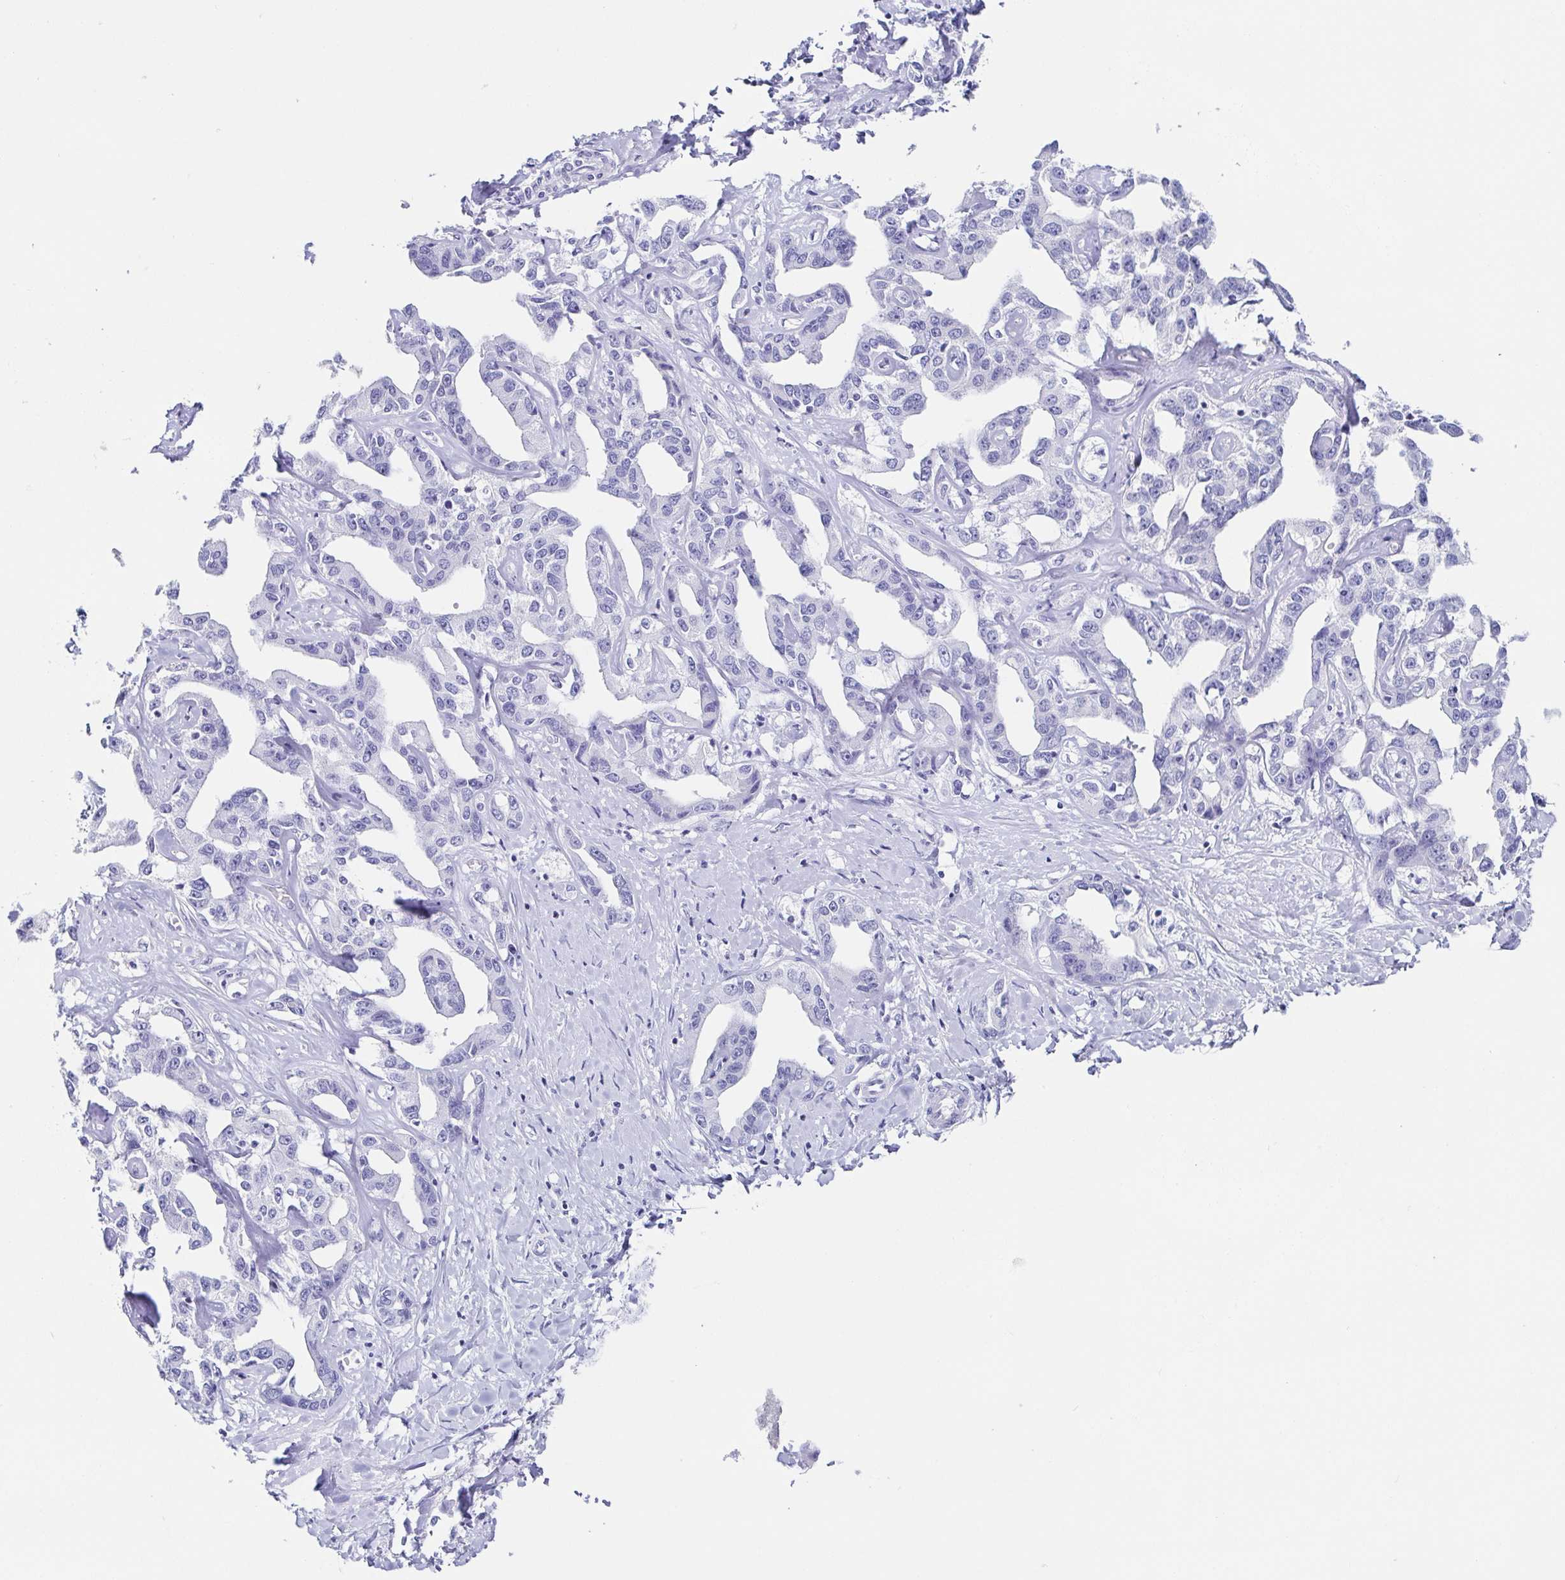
{"staining": {"intensity": "negative", "quantity": "none", "location": "none"}, "tissue": "liver cancer", "cell_type": "Tumor cells", "image_type": "cancer", "snomed": [{"axis": "morphology", "description": "Cholangiocarcinoma"}, {"axis": "topography", "description": "Liver"}], "caption": "Tumor cells are negative for protein expression in human liver cancer (cholangiocarcinoma).", "gene": "TNNT2", "patient": {"sex": "male", "age": 59}}